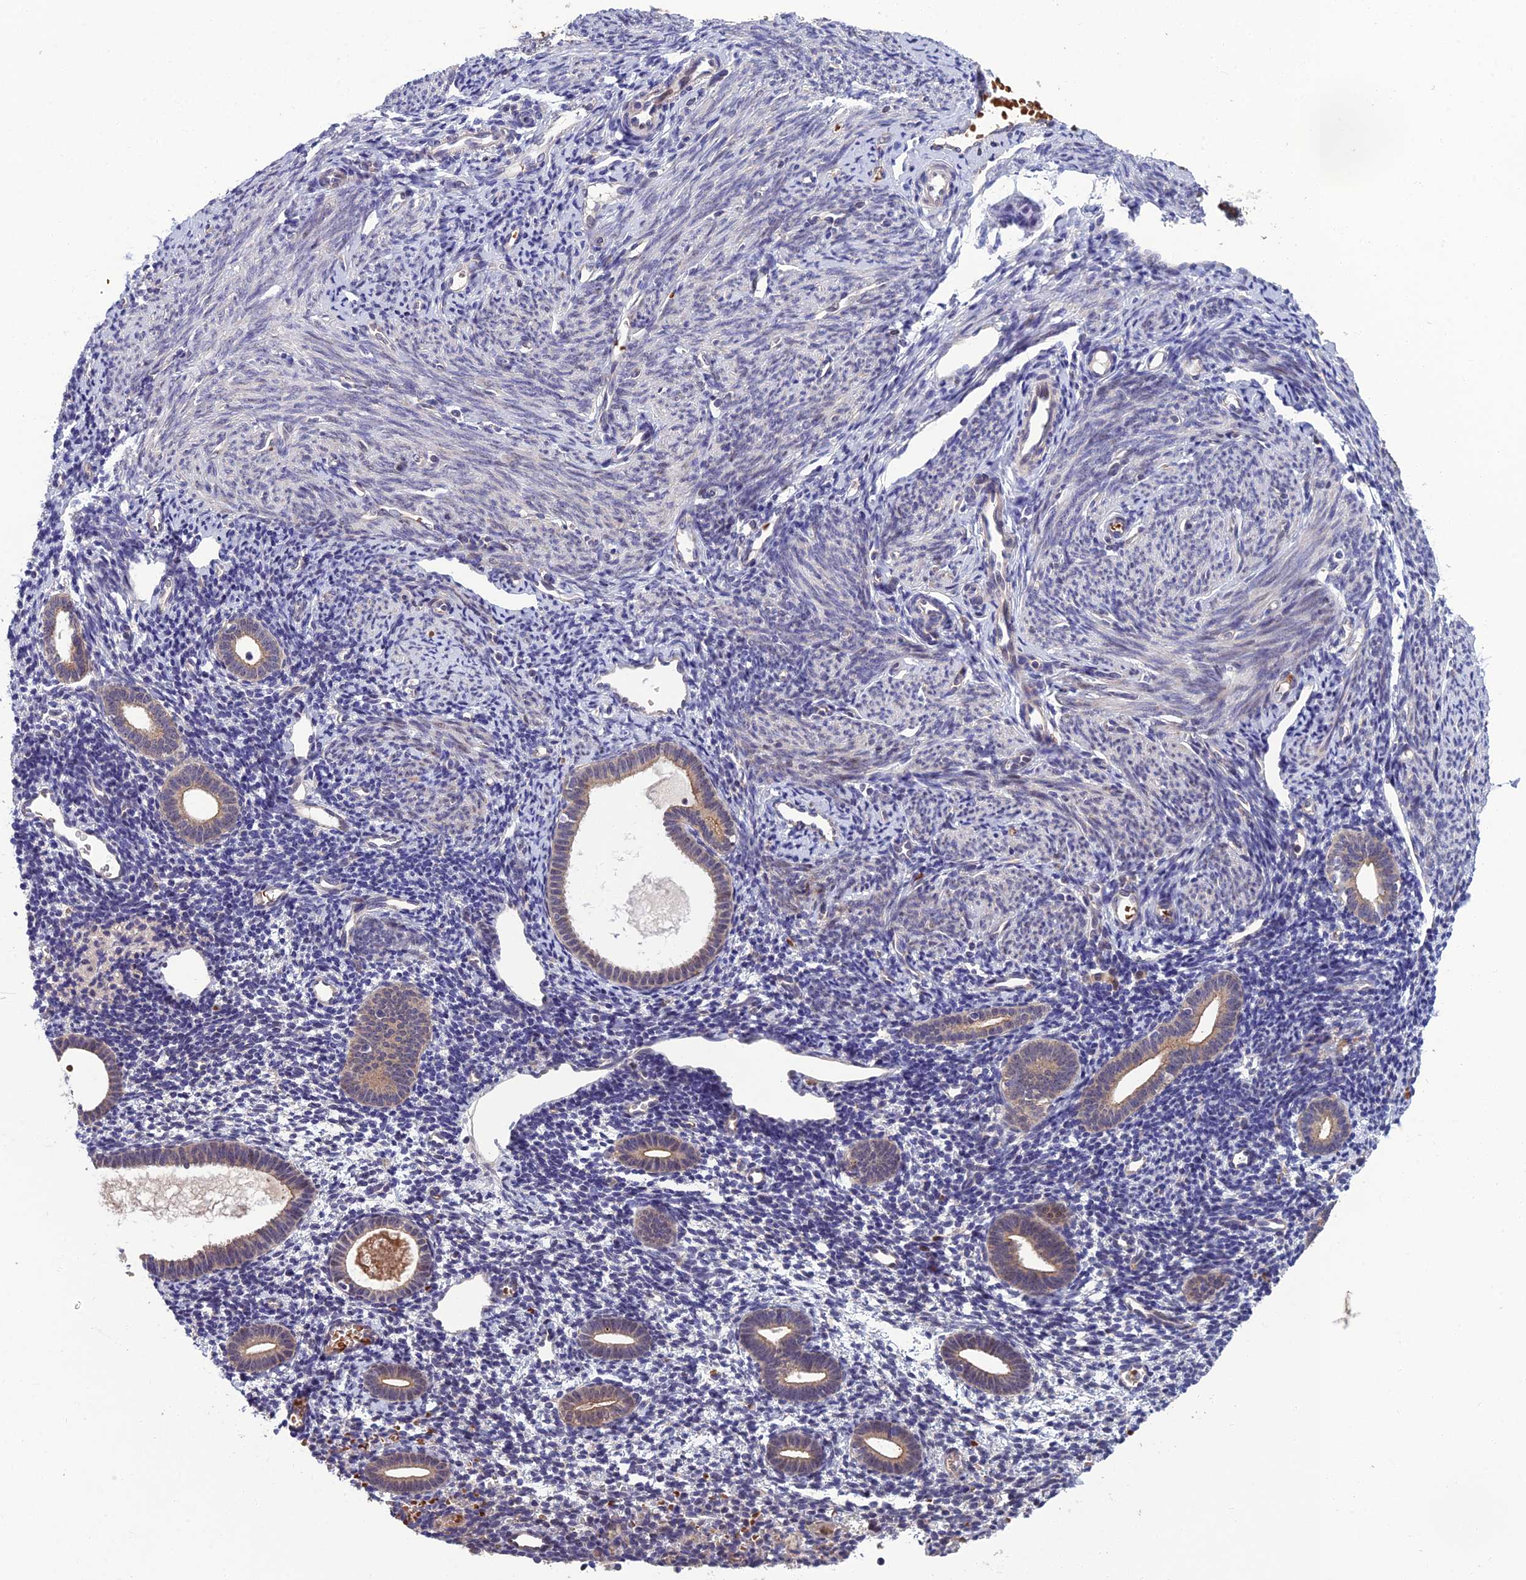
{"staining": {"intensity": "negative", "quantity": "none", "location": "none"}, "tissue": "endometrium", "cell_type": "Cells in endometrial stroma", "image_type": "normal", "snomed": [{"axis": "morphology", "description": "Normal tissue, NOS"}, {"axis": "topography", "description": "Endometrium"}], "caption": "The histopathology image reveals no significant staining in cells in endometrial stroma of endometrium. (DAB immunohistochemistry (IHC) with hematoxylin counter stain).", "gene": "GIPC1", "patient": {"sex": "female", "age": 56}}